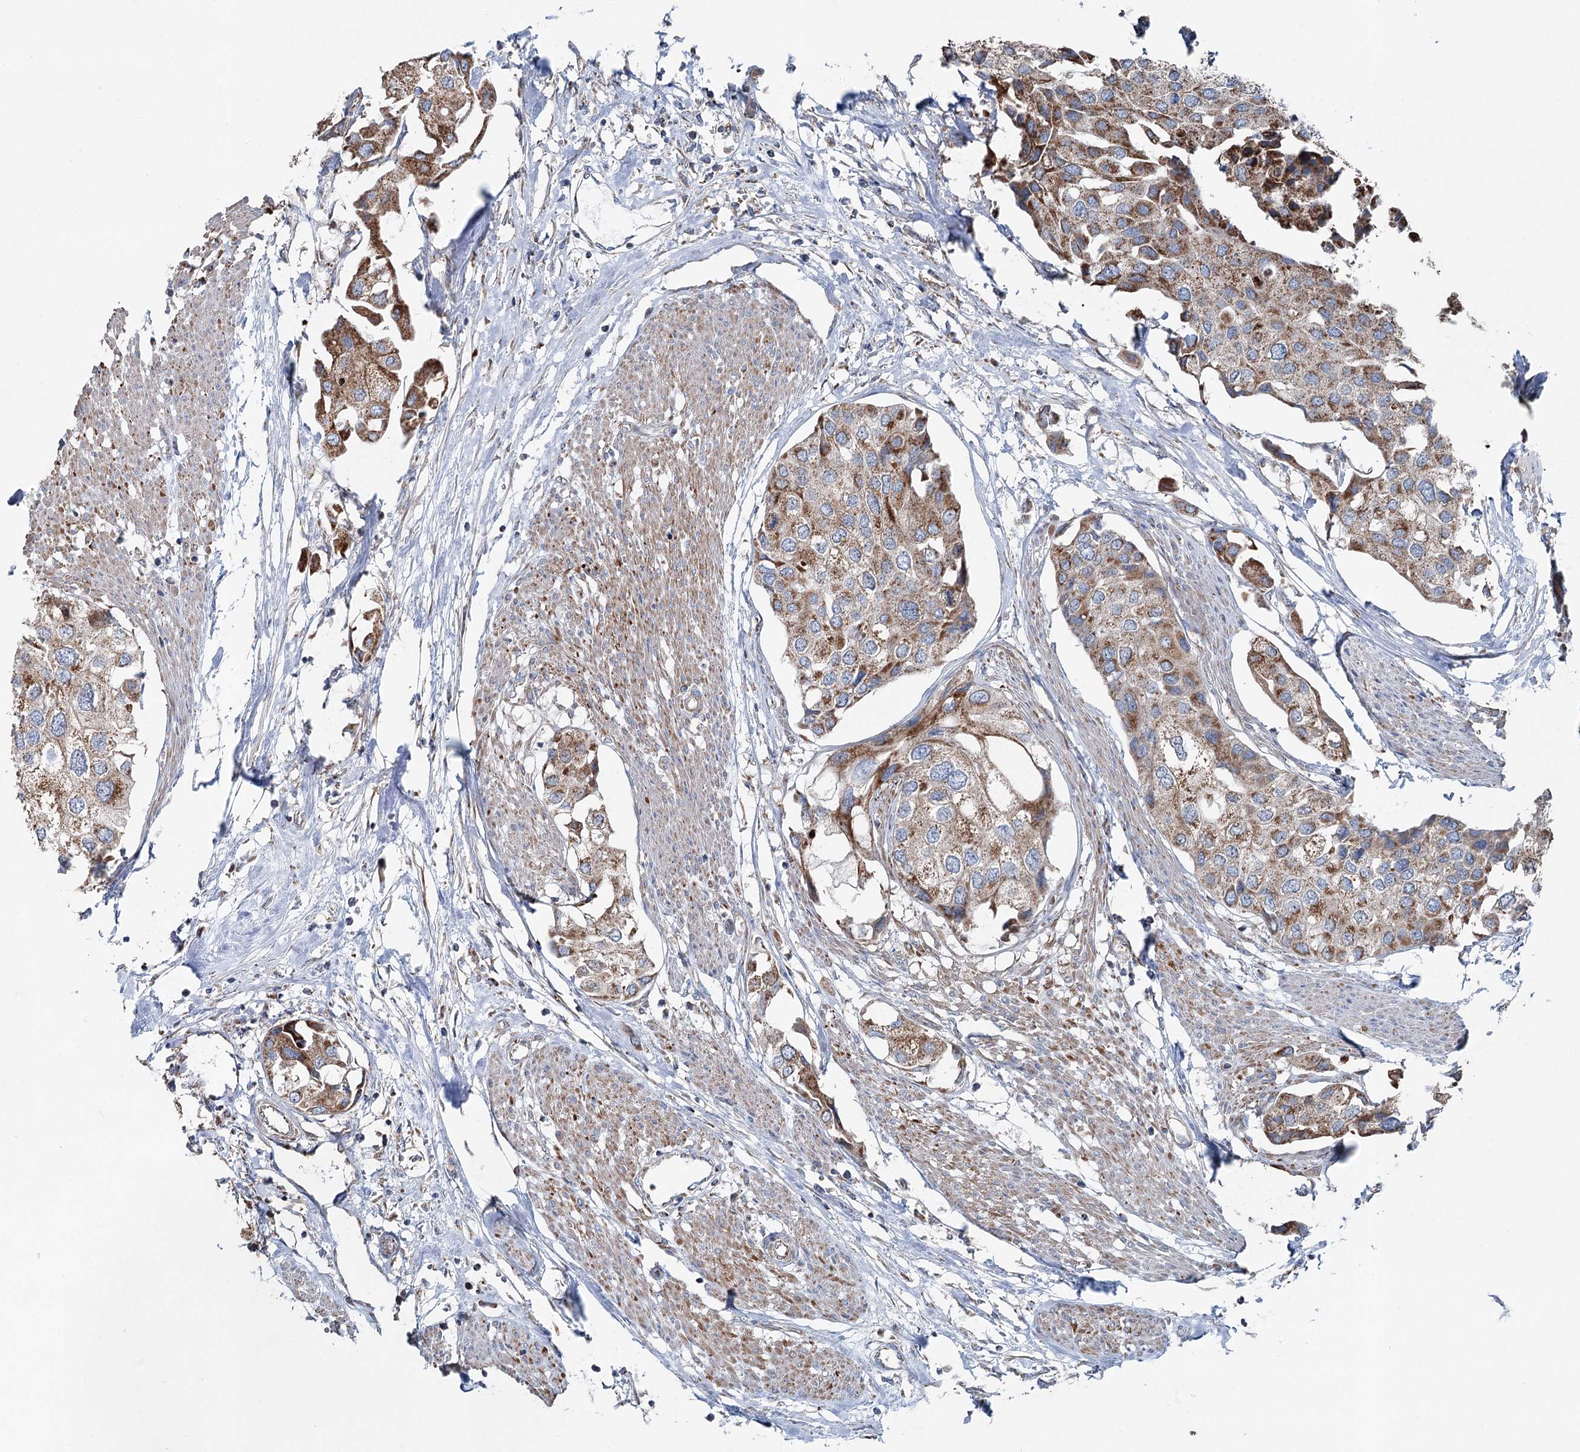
{"staining": {"intensity": "moderate", "quantity": ">75%", "location": "cytoplasmic/membranous"}, "tissue": "urothelial cancer", "cell_type": "Tumor cells", "image_type": "cancer", "snomed": [{"axis": "morphology", "description": "Urothelial carcinoma, High grade"}, {"axis": "topography", "description": "Urinary bladder"}], "caption": "Immunohistochemistry image of urothelial carcinoma (high-grade) stained for a protein (brown), which displays medium levels of moderate cytoplasmic/membranous expression in approximately >75% of tumor cells.", "gene": "UCN3", "patient": {"sex": "male", "age": 64}}